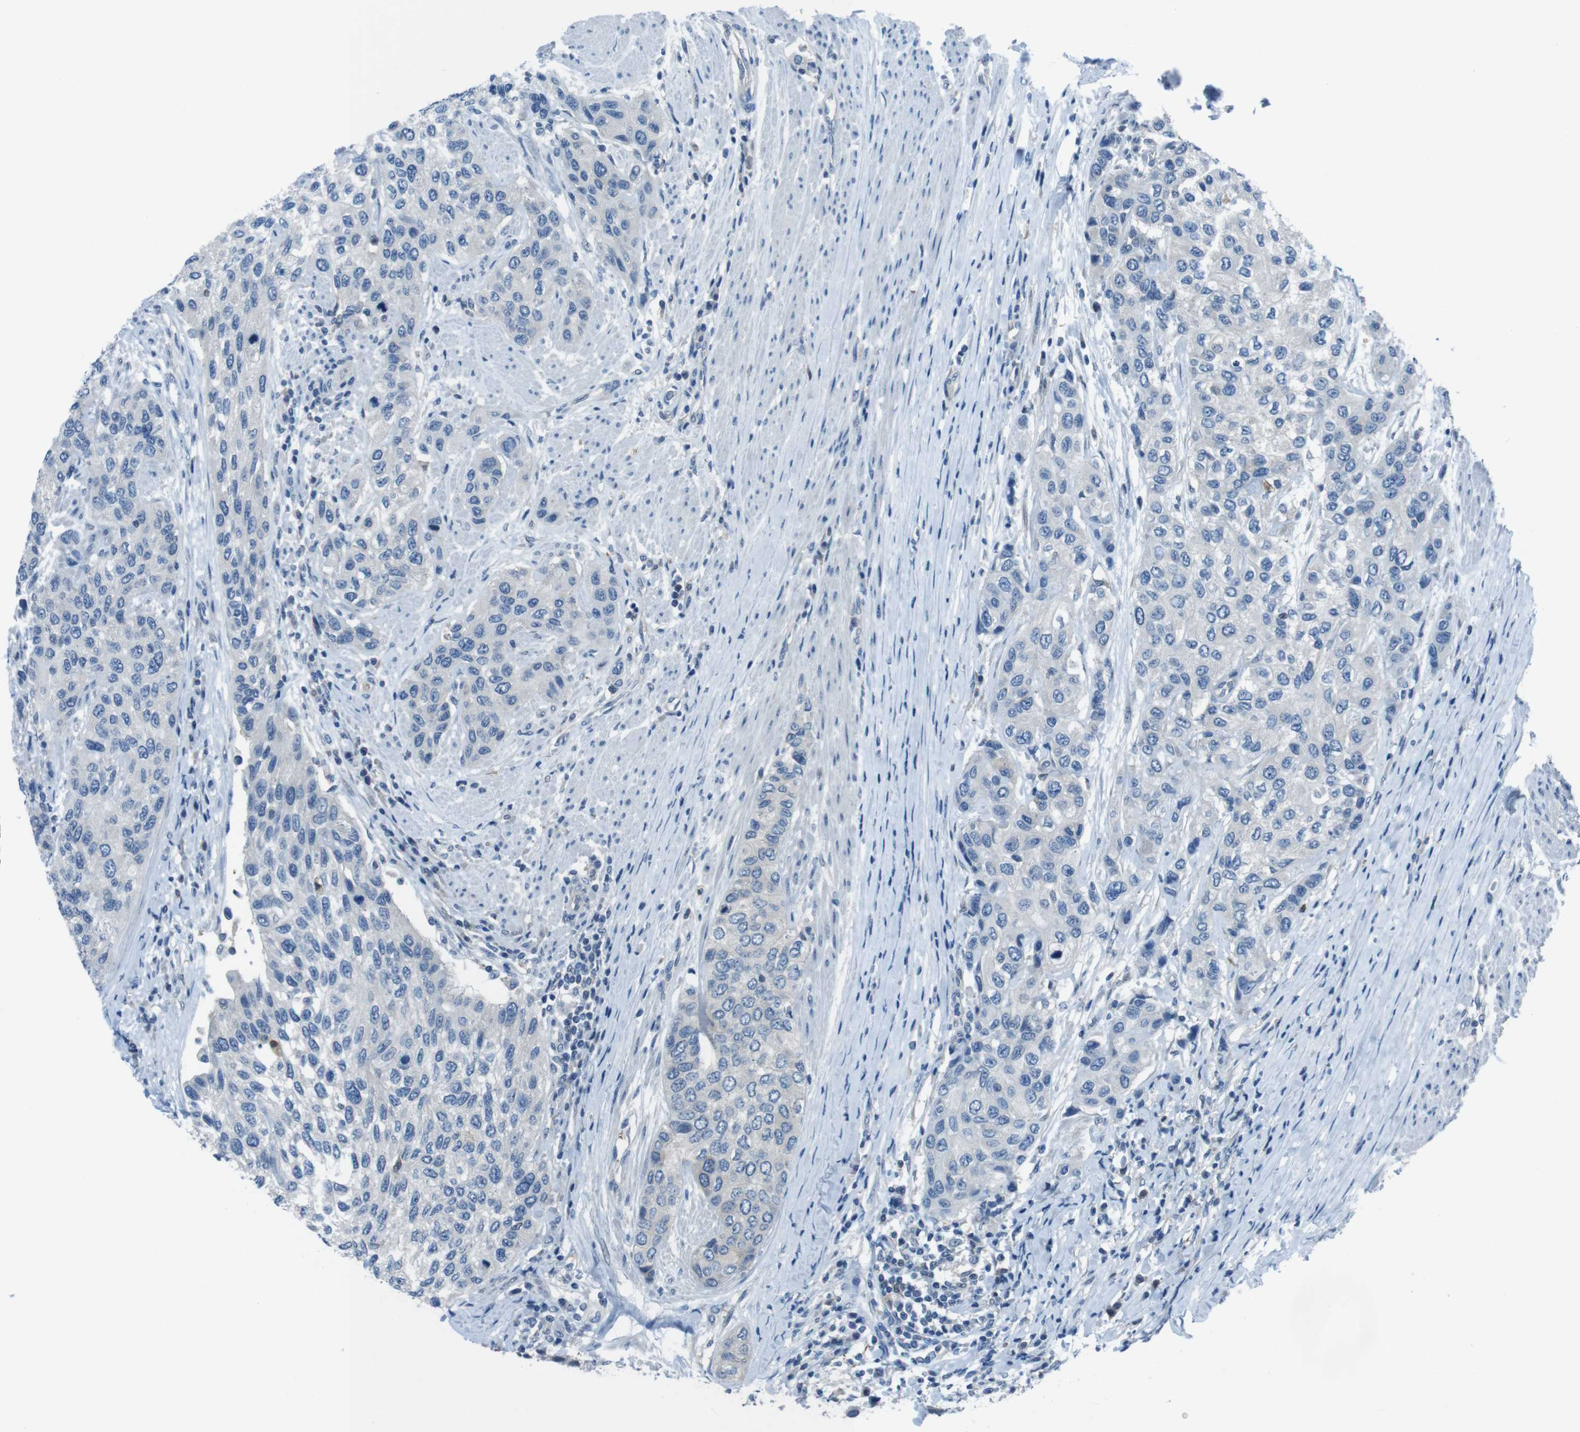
{"staining": {"intensity": "negative", "quantity": "none", "location": "none"}, "tissue": "urothelial cancer", "cell_type": "Tumor cells", "image_type": "cancer", "snomed": [{"axis": "morphology", "description": "Urothelial carcinoma, High grade"}, {"axis": "topography", "description": "Urinary bladder"}], "caption": "This is an immunohistochemistry histopathology image of urothelial carcinoma (high-grade). There is no positivity in tumor cells.", "gene": "NANOS2", "patient": {"sex": "female", "age": 56}}